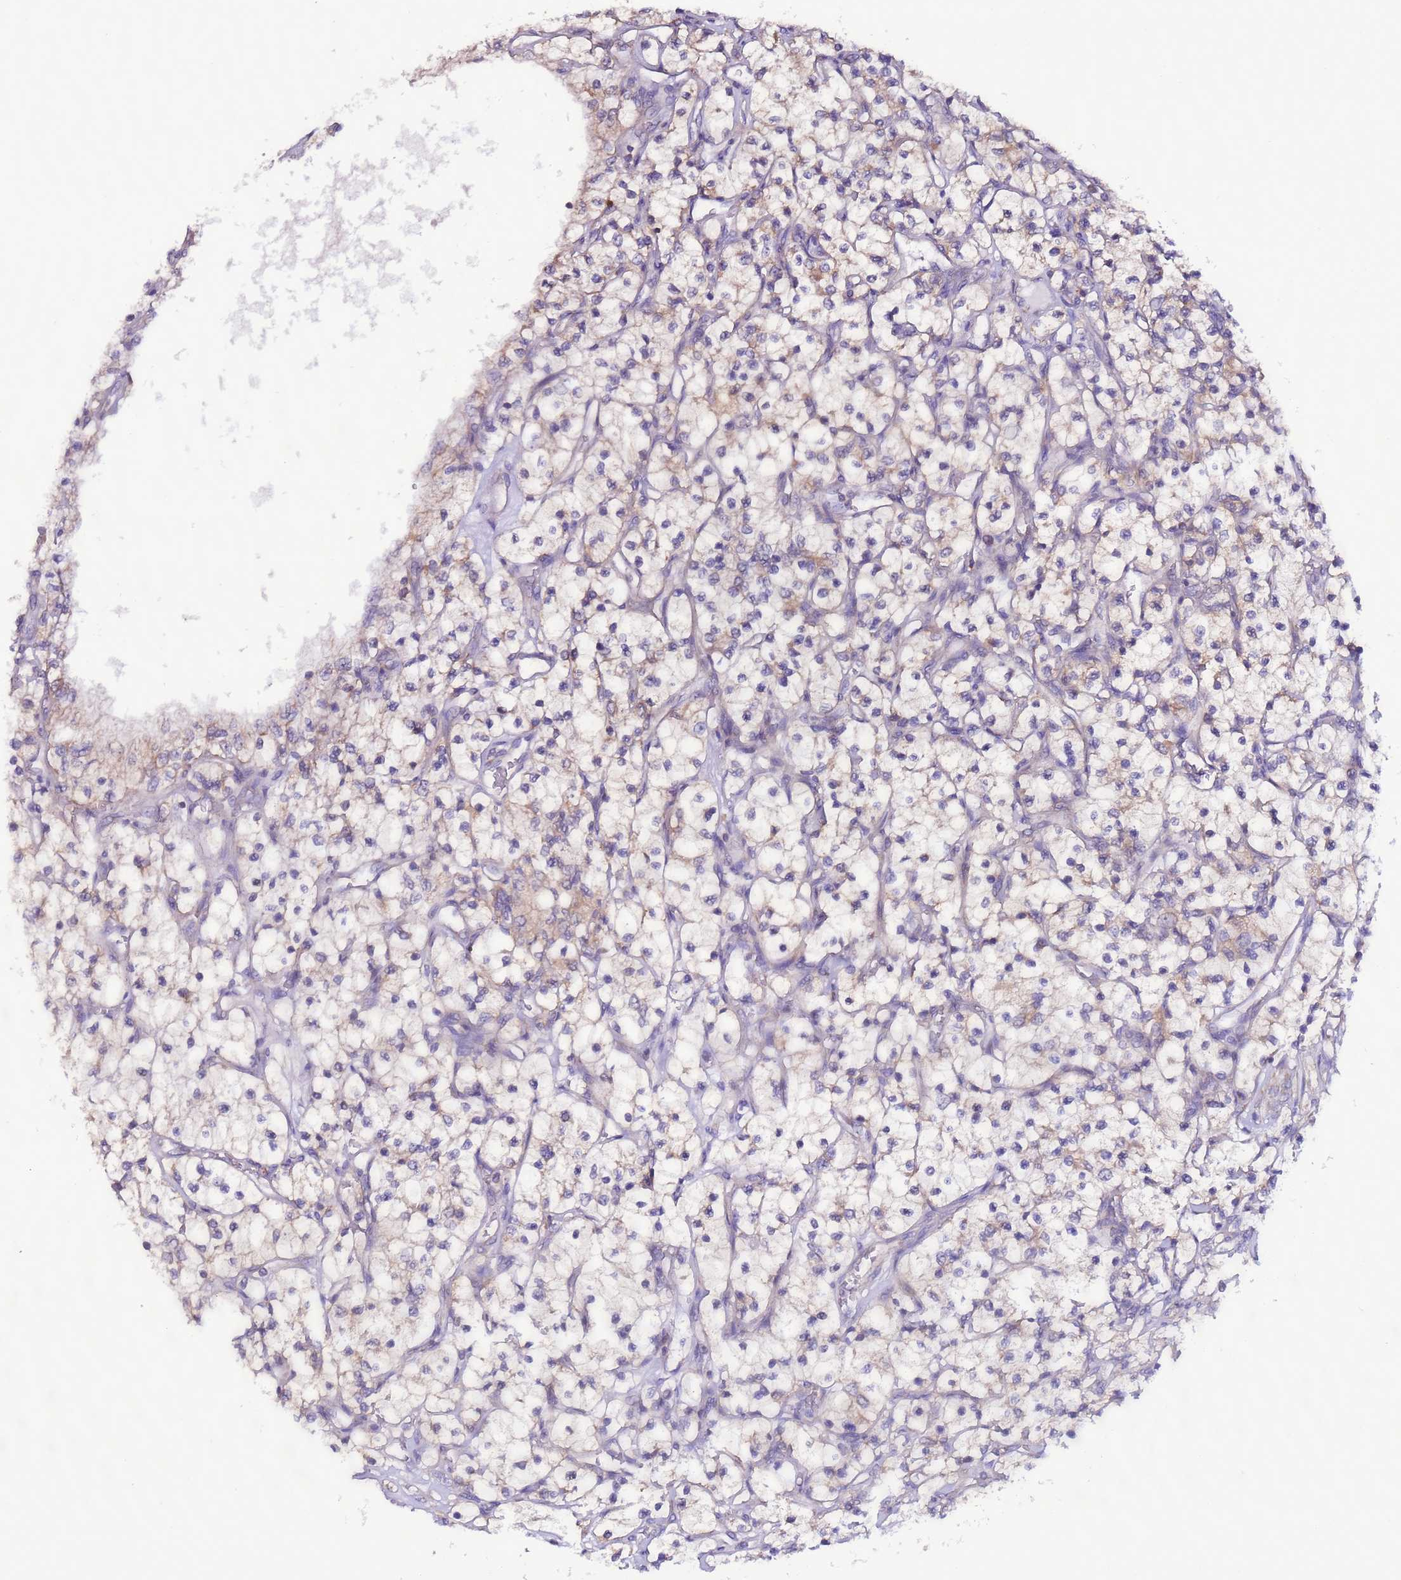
{"staining": {"intensity": "weak", "quantity": "<25%", "location": "cytoplasmic/membranous"}, "tissue": "renal cancer", "cell_type": "Tumor cells", "image_type": "cancer", "snomed": [{"axis": "morphology", "description": "Adenocarcinoma, NOS"}, {"axis": "topography", "description": "Kidney"}], "caption": "High magnification brightfield microscopy of renal cancer (adenocarcinoma) stained with DAB (brown) and counterstained with hematoxylin (blue): tumor cells show no significant positivity.", "gene": "AHI1", "patient": {"sex": "female", "age": 69}}